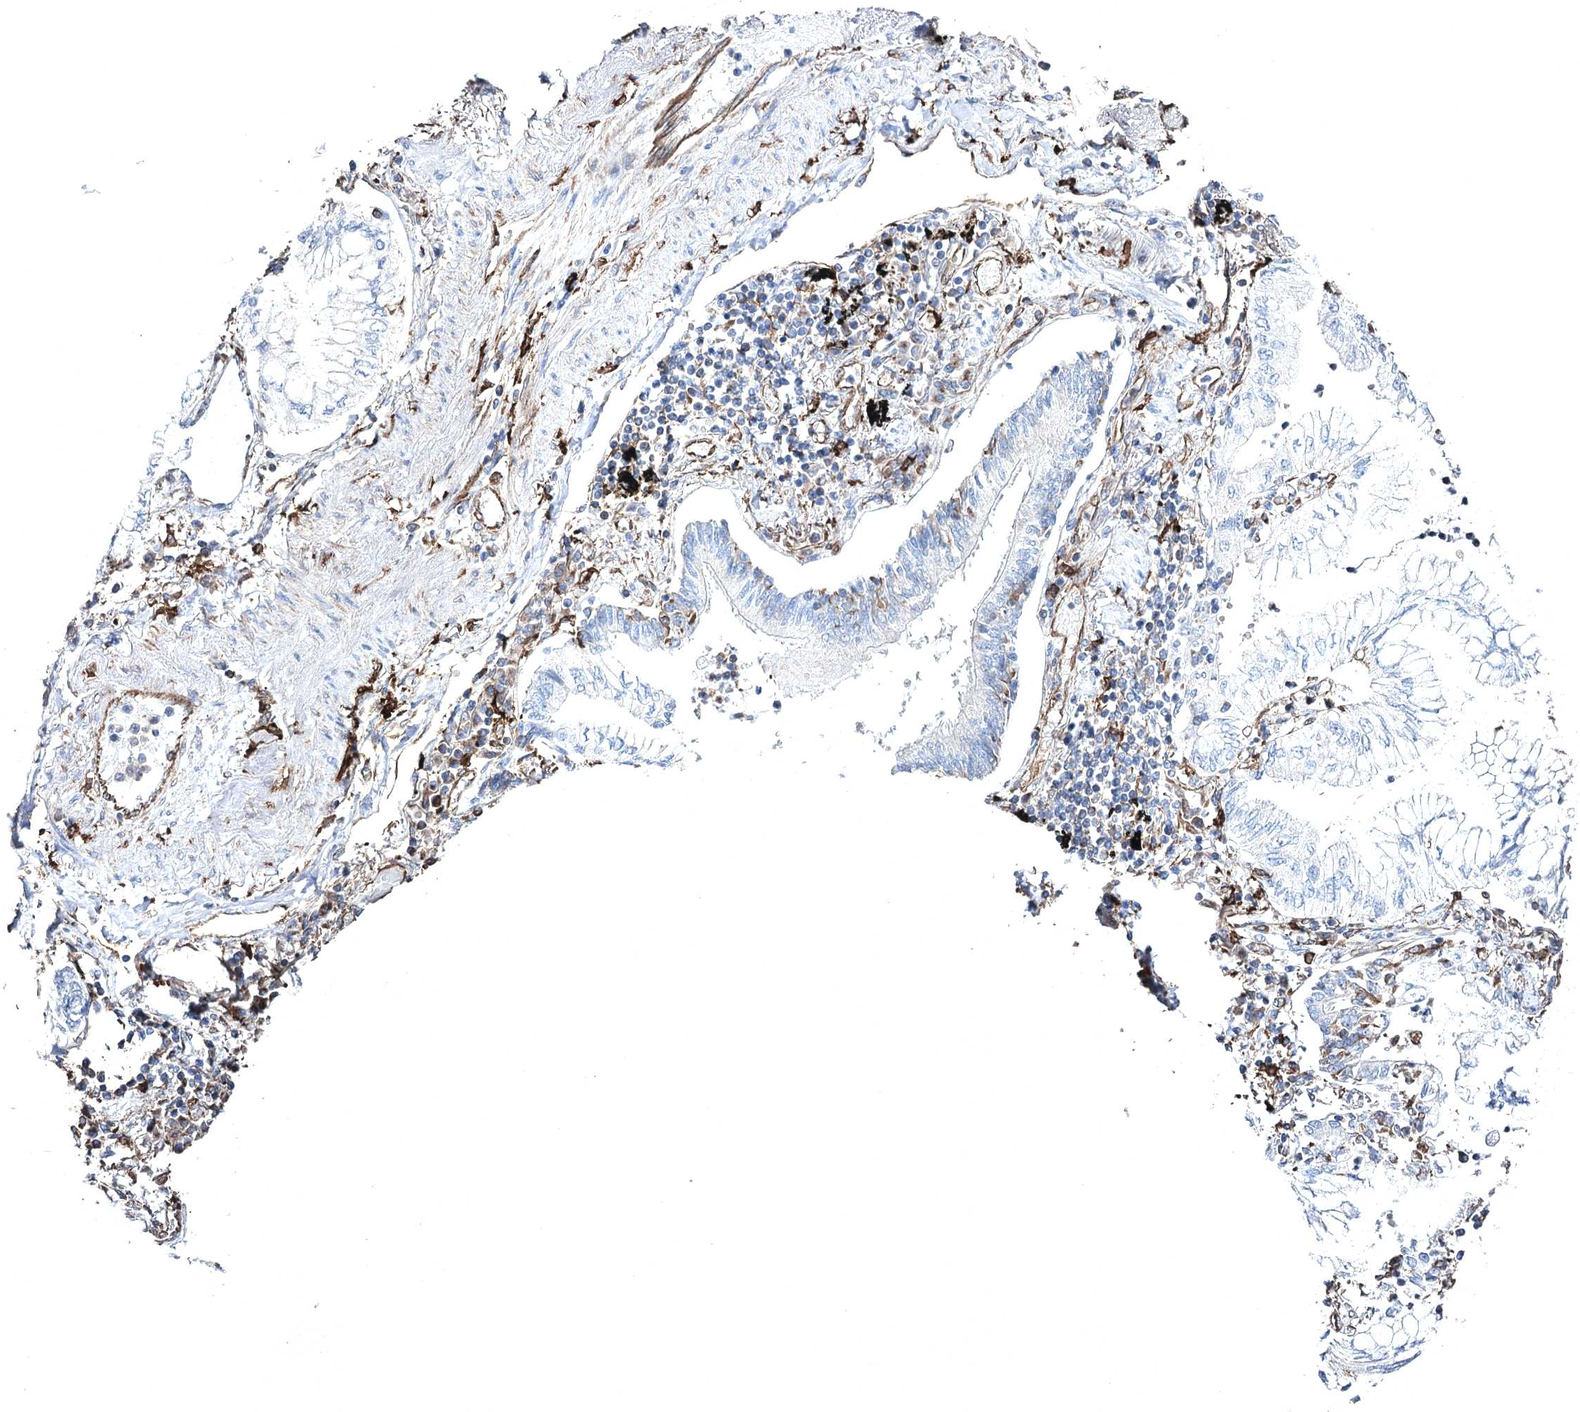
{"staining": {"intensity": "negative", "quantity": "none", "location": "none"}, "tissue": "lung cancer", "cell_type": "Tumor cells", "image_type": "cancer", "snomed": [{"axis": "morphology", "description": "Adenocarcinoma, NOS"}, {"axis": "topography", "description": "Lung"}], "caption": "Tumor cells show no significant protein staining in lung cancer.", "gene": "CLEC4M", "patient": {"sex": "female", "age": 70}}